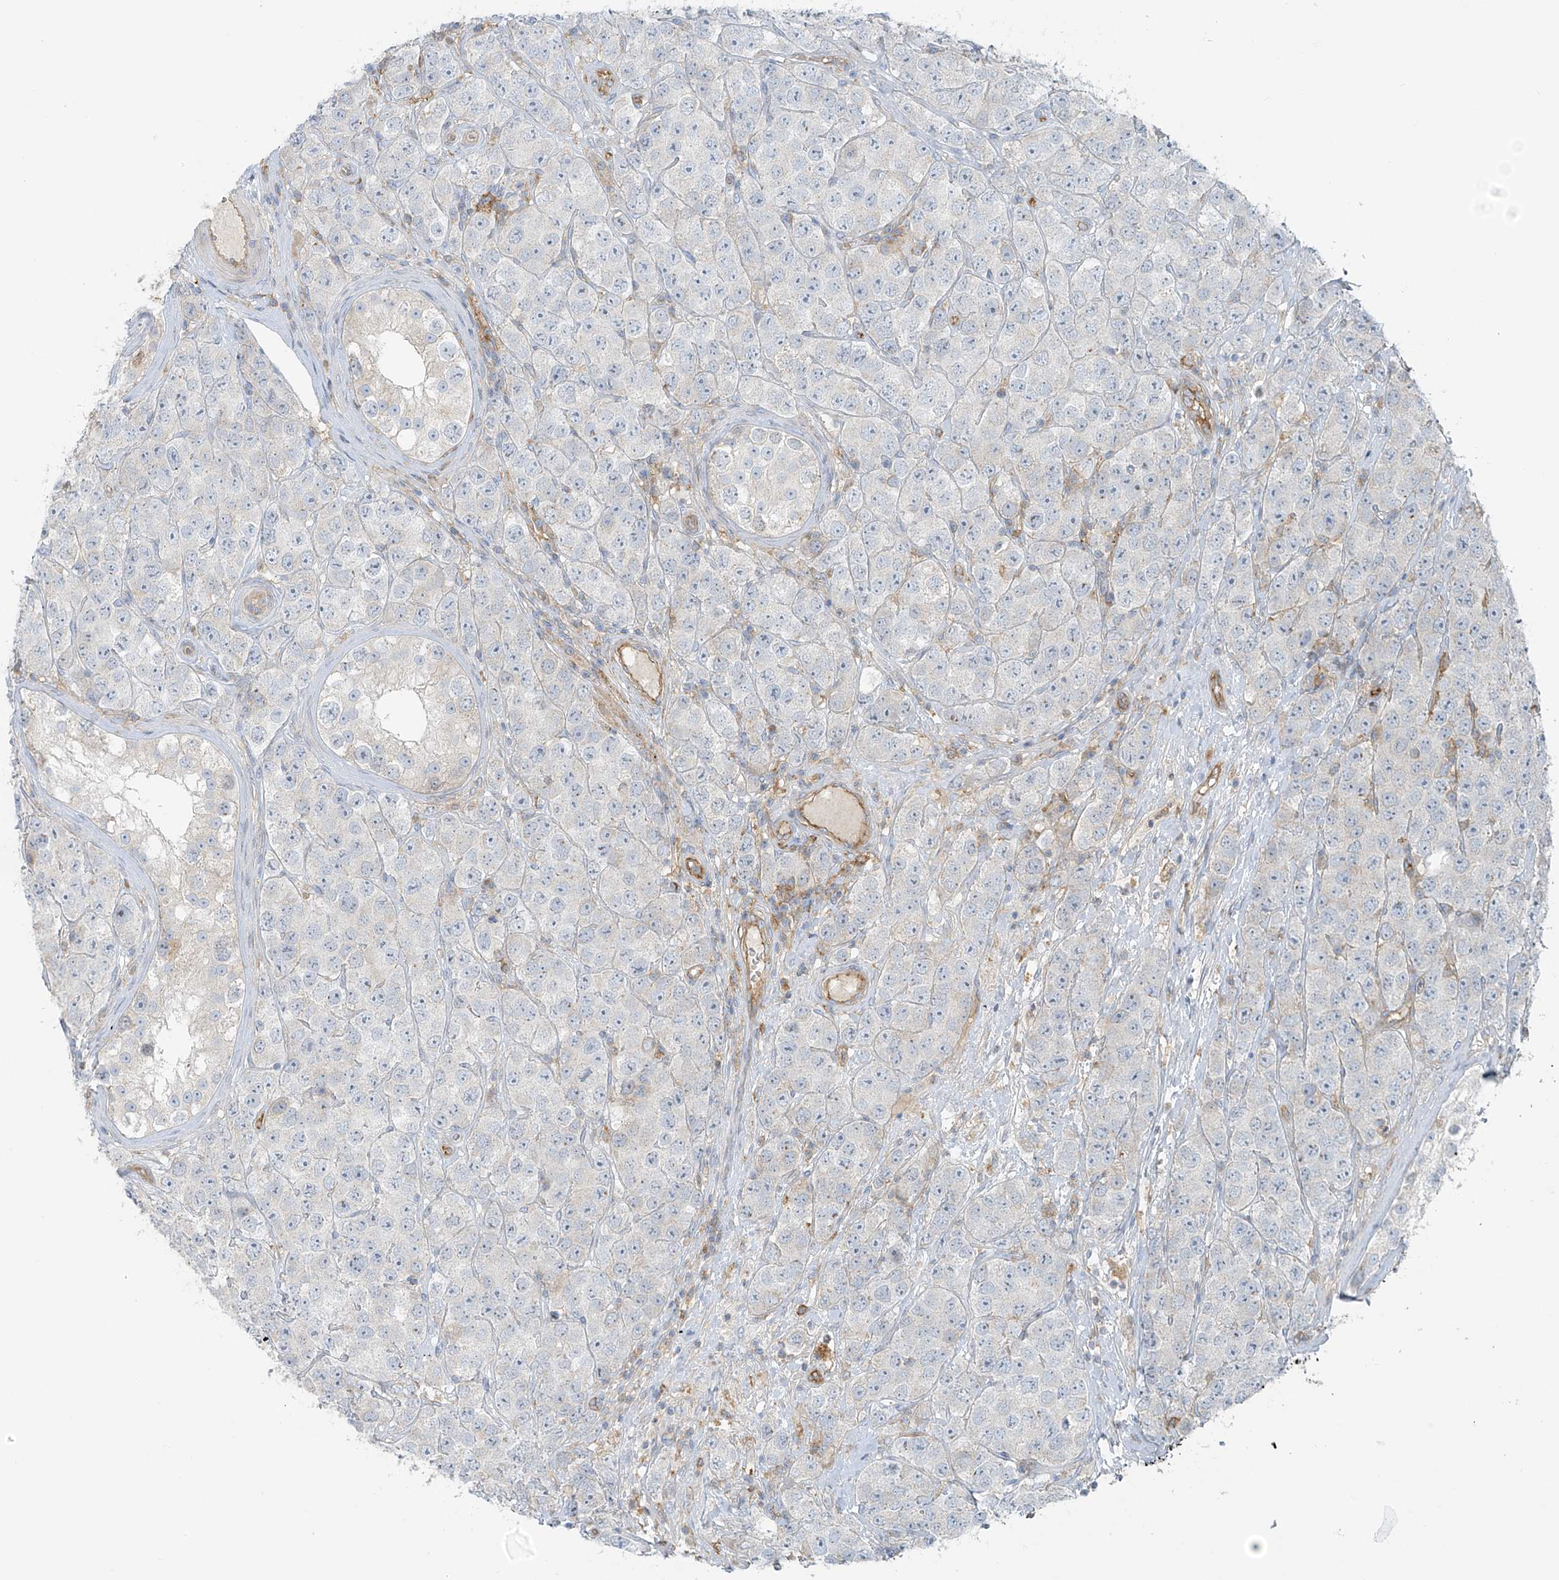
{"staining": {"intensity": "negative", "quantity": "none", "location": "none"}, "tissue": "testis cancer", "cell_type": "Tumor cells", "image_type": "cancer", "snomed": [{"axis": "morphology", "description": "Seminoma, NOS"}, {"axis": "topography", "description": "Testis"}], "caption": "A micrograph of human testis cancer (seminoma) is negative for staining in tumor cells.", "gene": "VAMP5", "patient": {"sex": "male", "age": 28}}